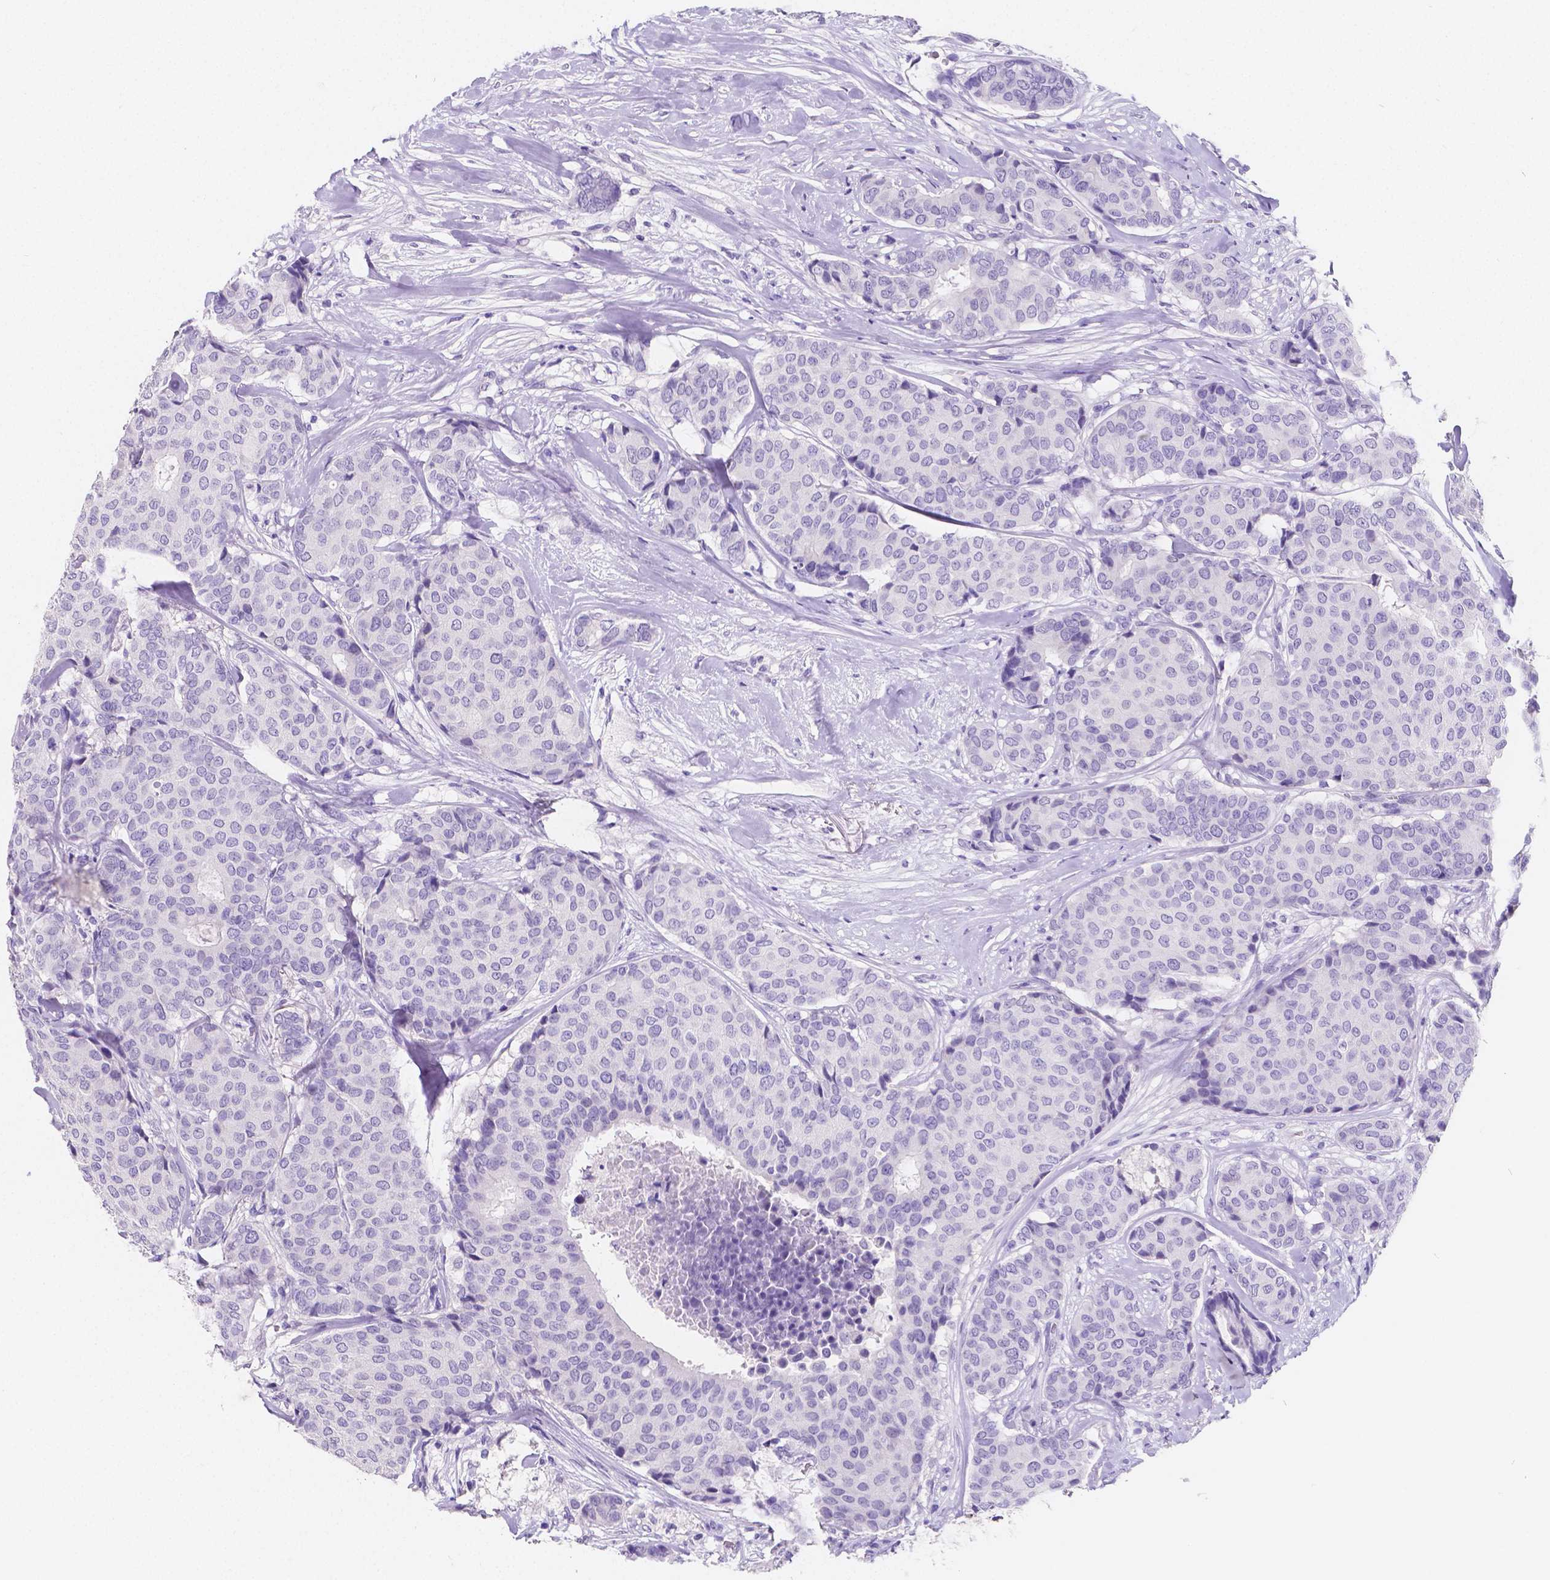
{"staining": {"intensity": "negative", "quantity": "none", "location": "none"}, "tissue": "breast cancer", "cell_type": "Tumor cells", "image_type": "cancer", "snomed": [{"axis": "morphology", "description": "Duct carcinoma"}, {"axis": "topography", "description": "Breast"}], "caption": "Tumor cells are negative for brown protein staining in breast cancer. The staining was performed using DAB to visualize the protein expression in brown, while the nuclei were stained in blue with hematoxylin (Magnification: 20x).", "gene": "SATB2", "patient": {"sex": "female", "age": 75}}